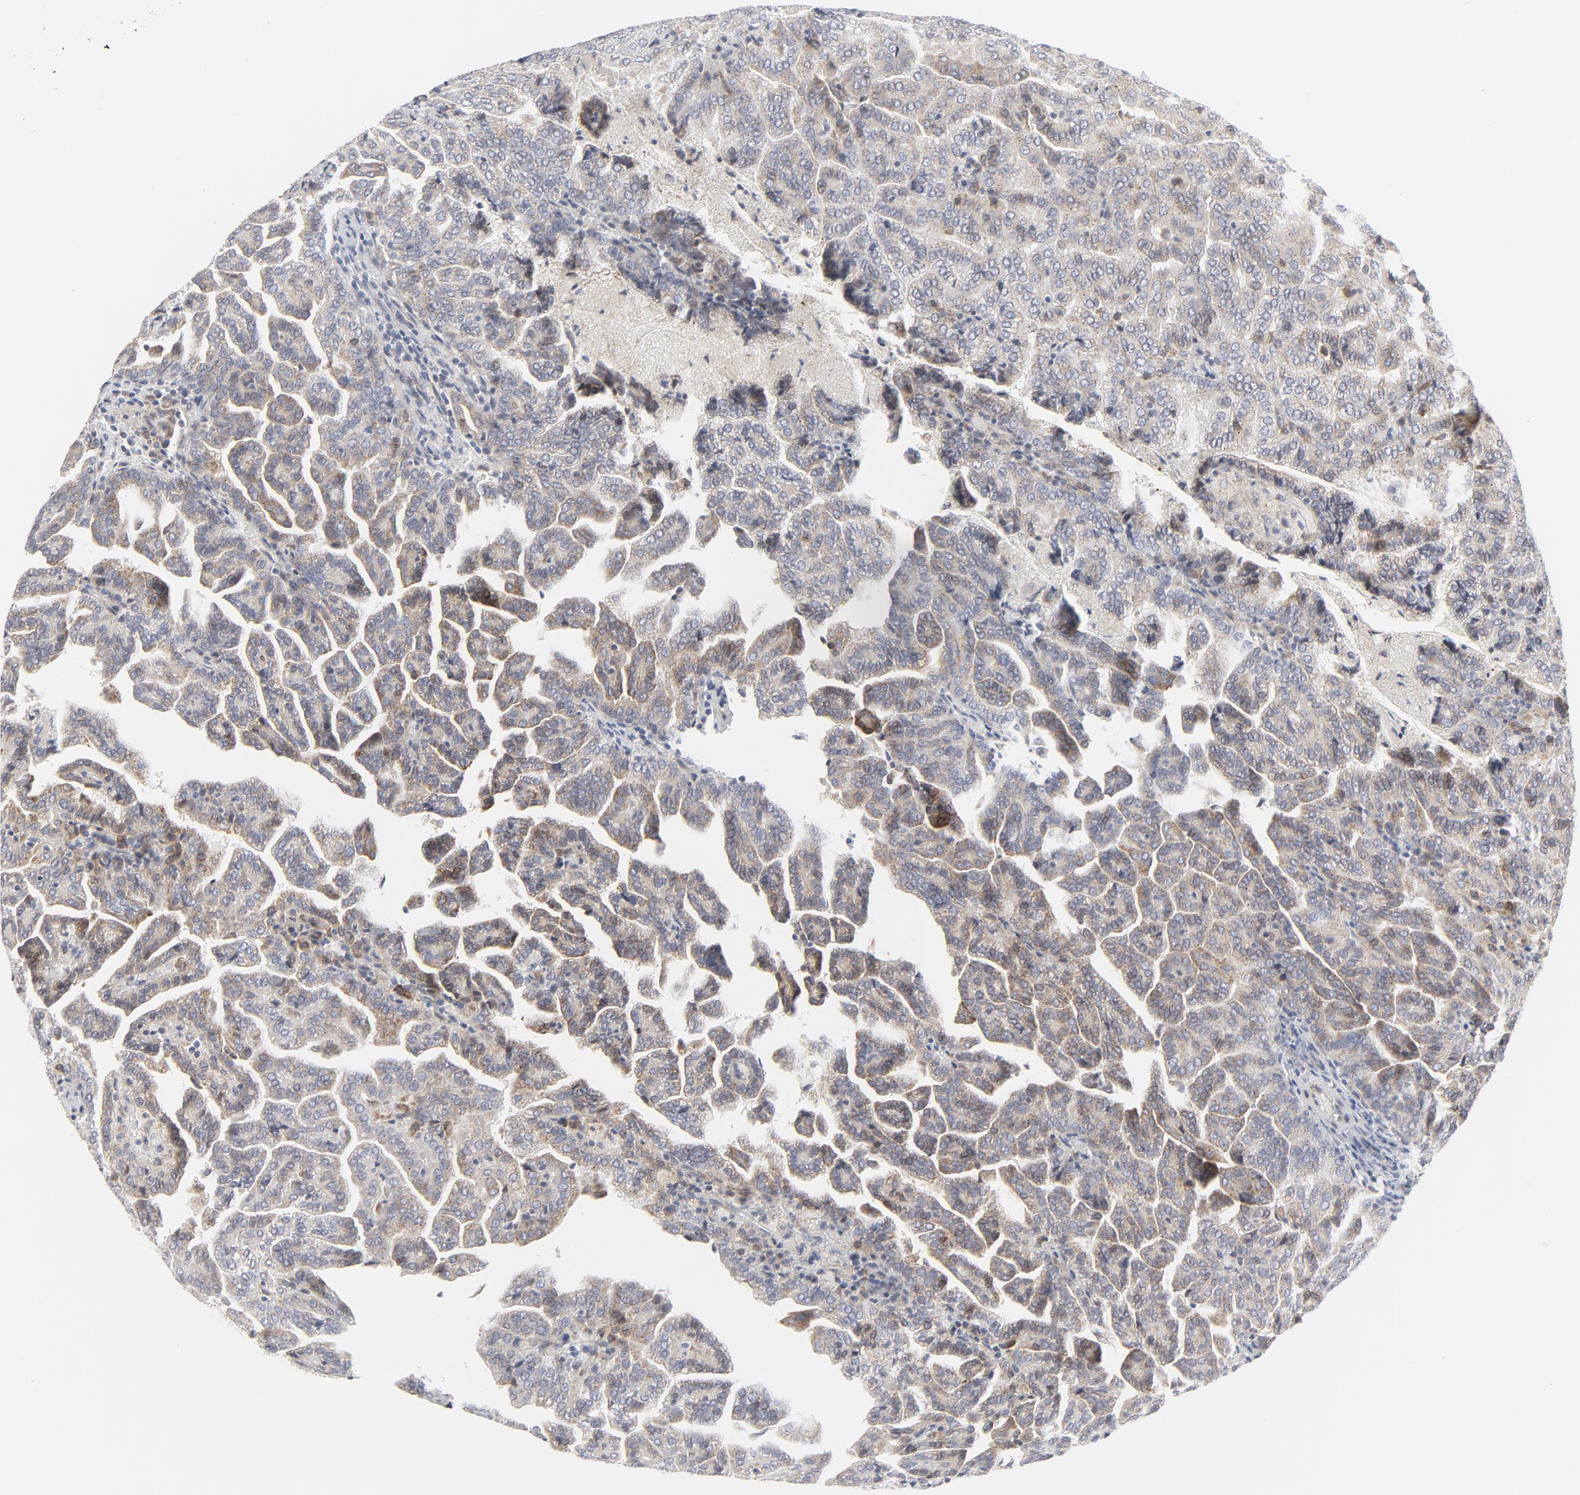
{"staining": {"intensity": "weak", "quantity": ">75%", "location": "cytoplasmic/membranous"}, "tissue": "renal cancer", "cell_type": "Tumor cells", "image_type": "cancer", "snomed": [{"axis": "morphology", "description": "Adenocarcinoma, NOS"}, {"axis": "topography", "description": "Kidney"}], "caption": "Immunohistochemical staining of adenocarcinoma (renal) exhibits low levels of weak cytoplasmic/membranous protein positivity in about >75% of tumor cells.", "gene": "LRP6", "patient": {"sex": "male", "age": 61}}